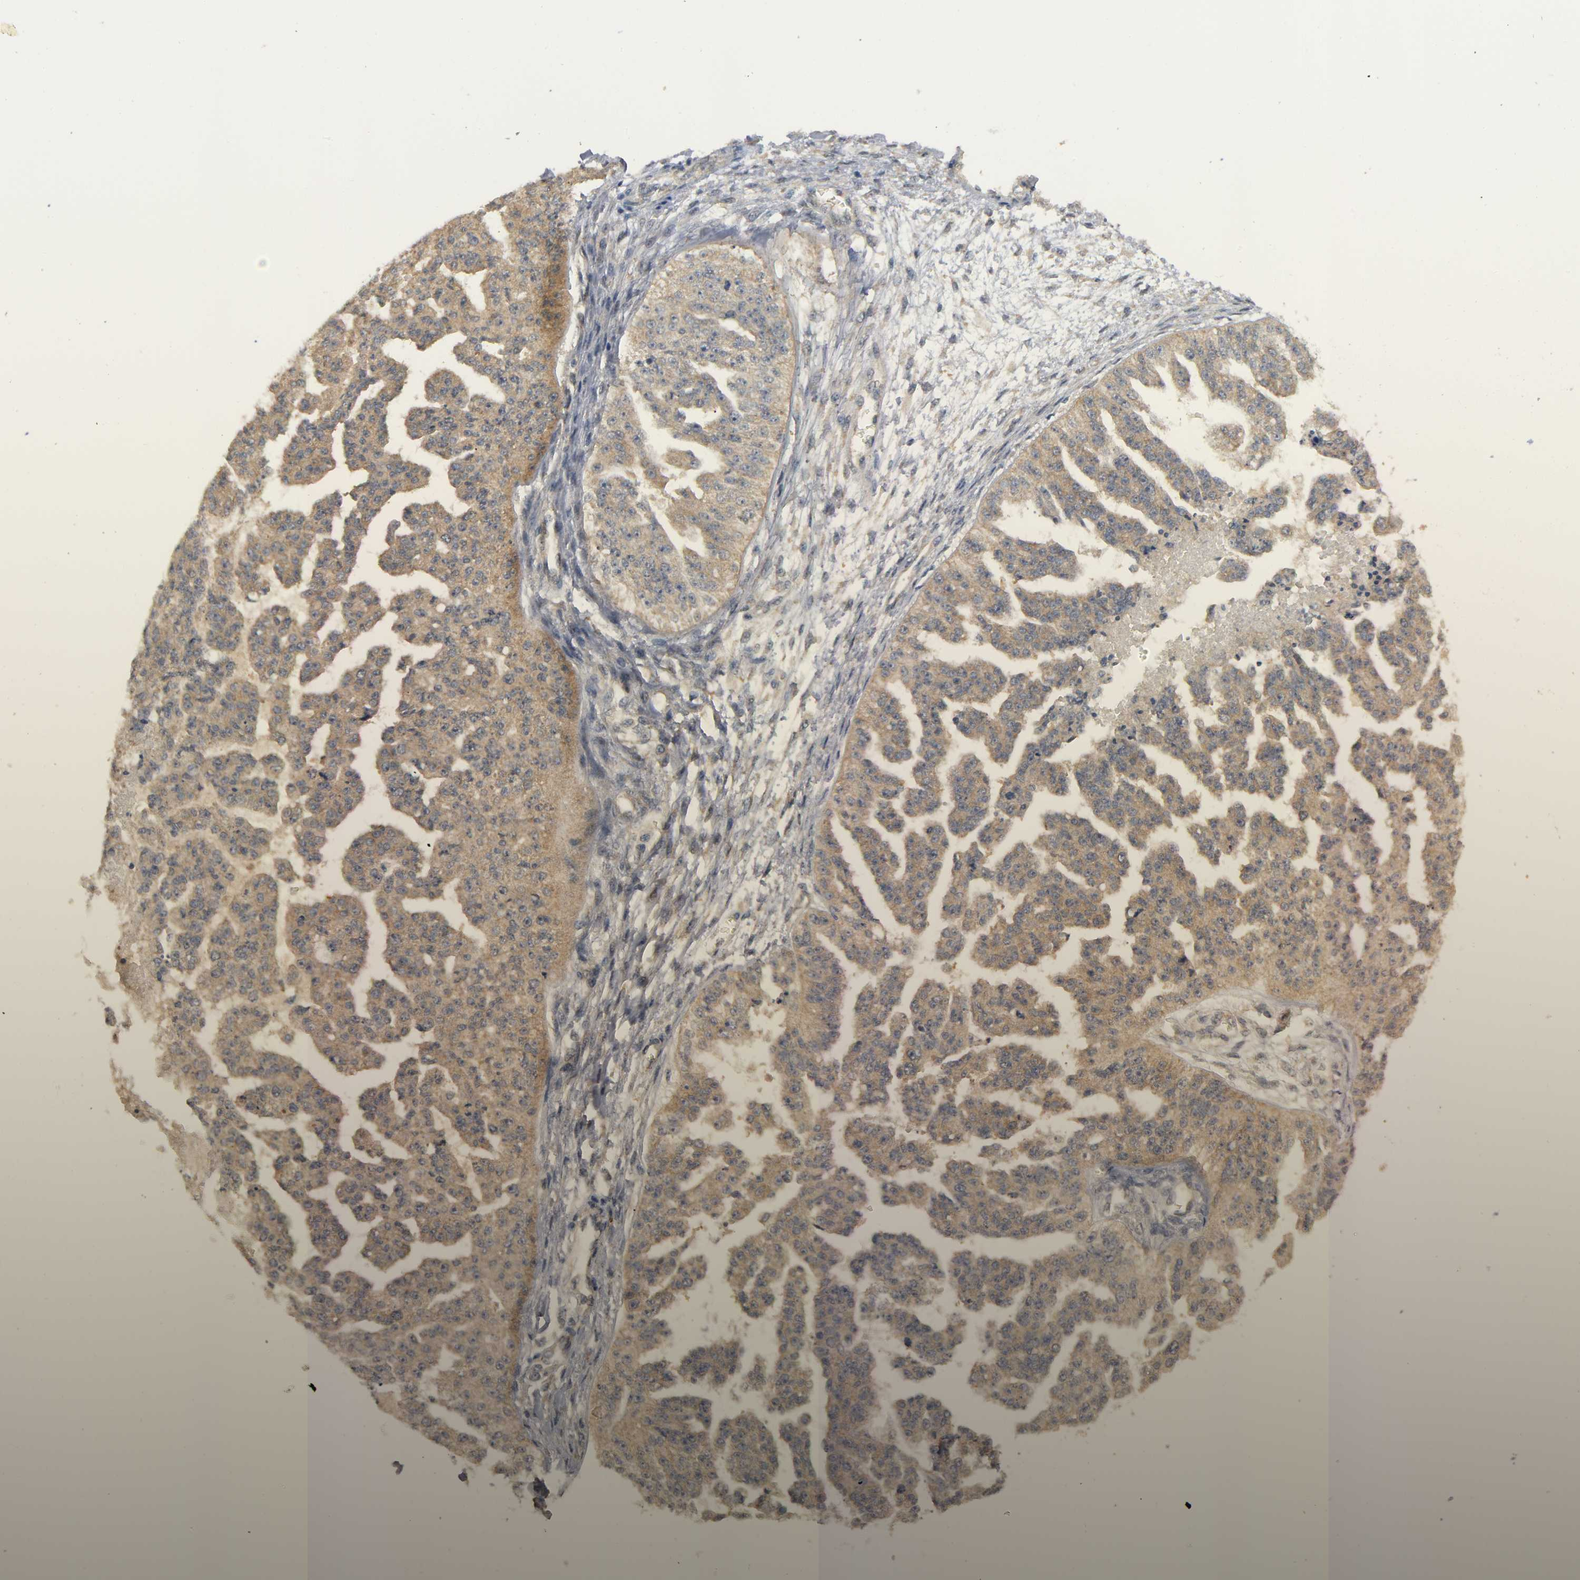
{"staining": {"intensity": "moderate", "quantity": ">75%", "location": "cytoplasmic/membranous"}, "tissue": "ovarian cancer", "cell_type": "Tumor cells", "image_type": "cancer", "snomed": [{"axis": "morphology", "description": "Cystadenocarcinoma, serous, NOS"}, {"axis": "topography", "description": "Ovary"}], "caption": "The histopathology image exhibits immunohistochemical staining of ovarian serous cystadenocarcinoma. There is moderate cytoplasmic/membranous staining is appreciated in approximately >75% of tumor cells.", "gene": "MAPK8", "patient": {"sex": "female", "age": 58}}